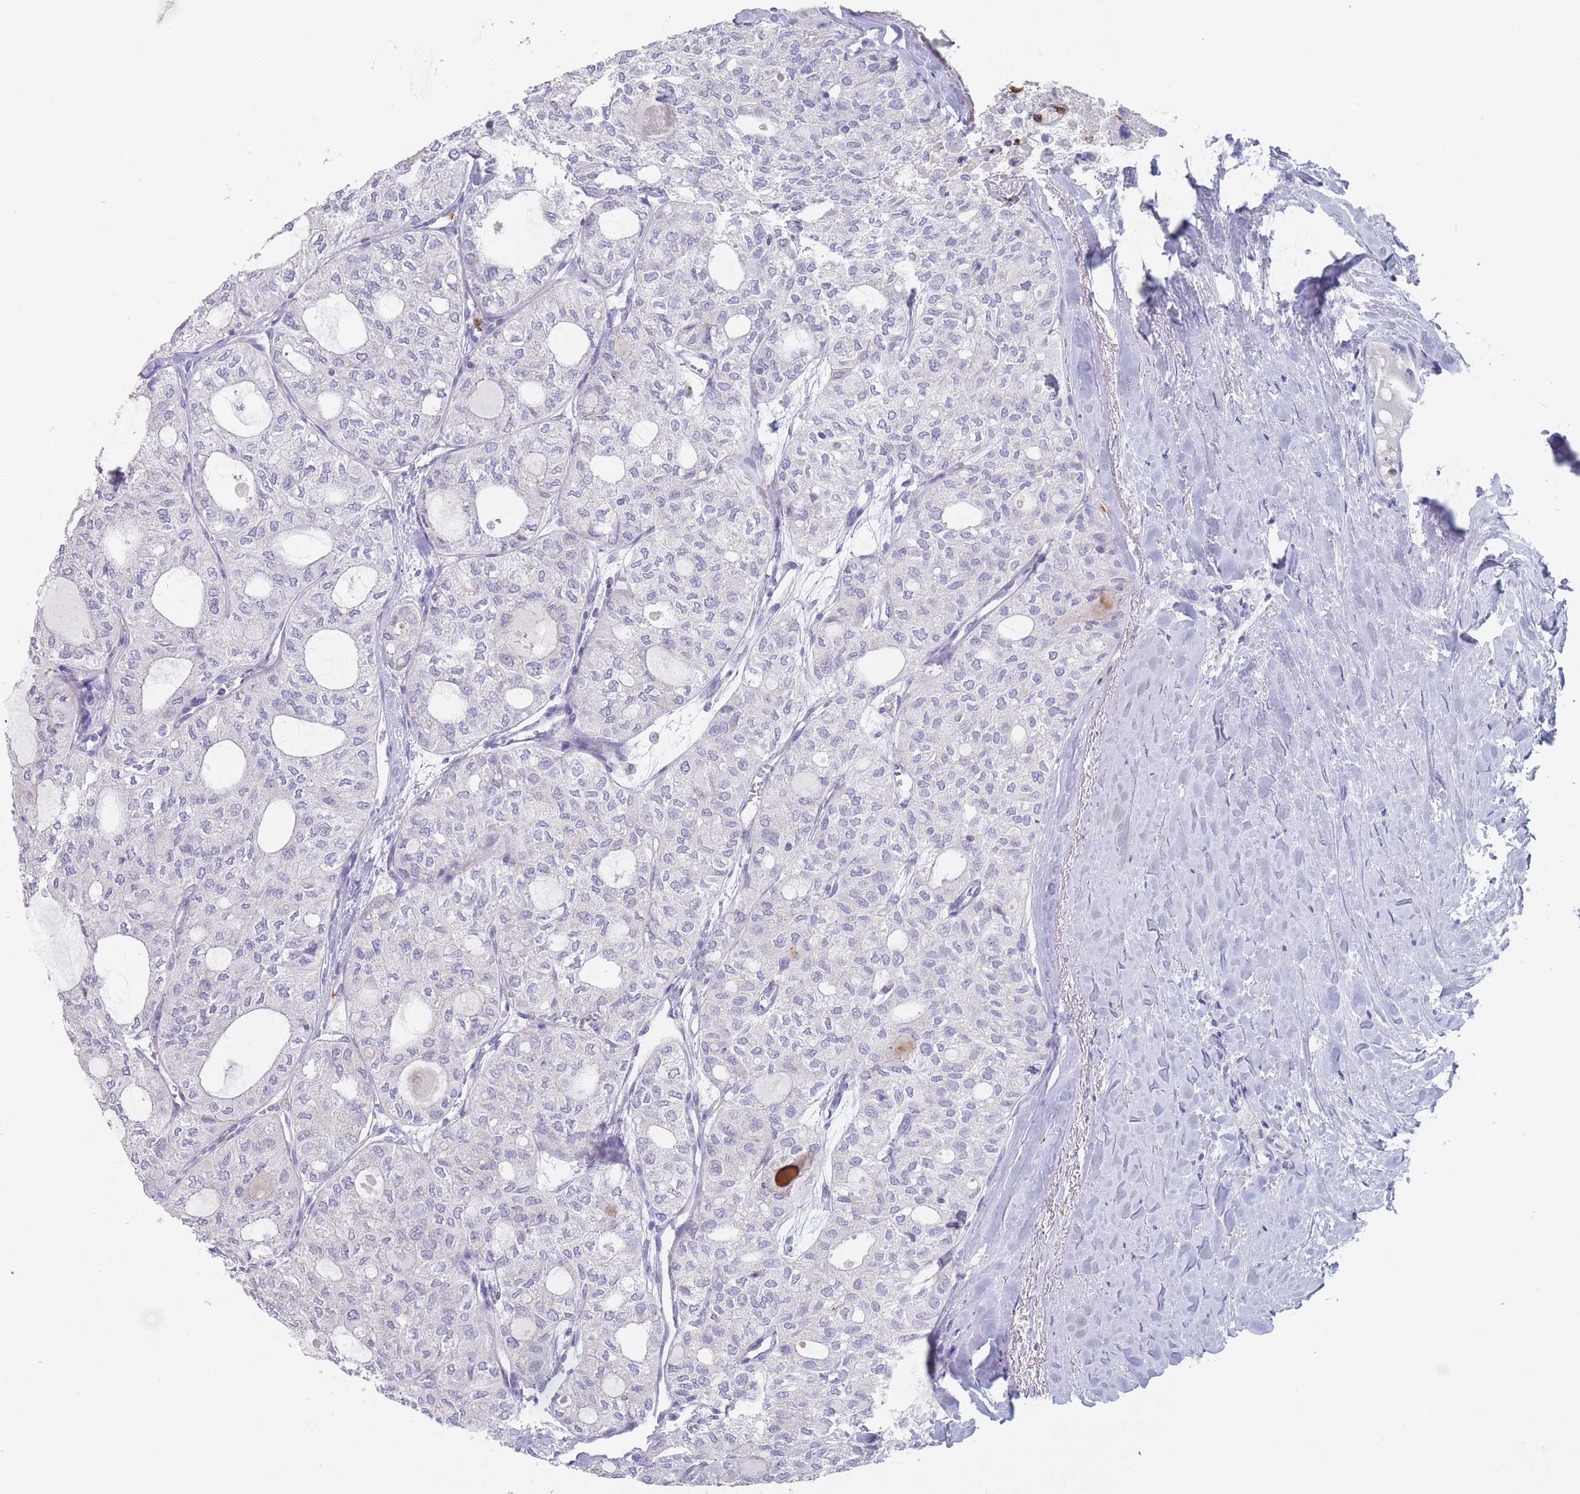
{"staining": {"intensity": "negative", "quantity": "none", "location": "none"}, "tissue": "thyroid cancer", "cell_type": "Tumor cells", "image_type": "cancer", "snomed": [{"axis": "morphology", "description": "Follicular adenoma carcinoma, NOS"}, {"axis": "topography", "description": "Thyroid gland"}], "caption": "High power microscopy histopathology image of an immunohistochemistry histopathology image of follicular adenoma carcinoma (thyroid), revealing no significant expression in tumor cells.", "gene": "ATP1A3", "patient": {"sex": "male", "age": 75}}